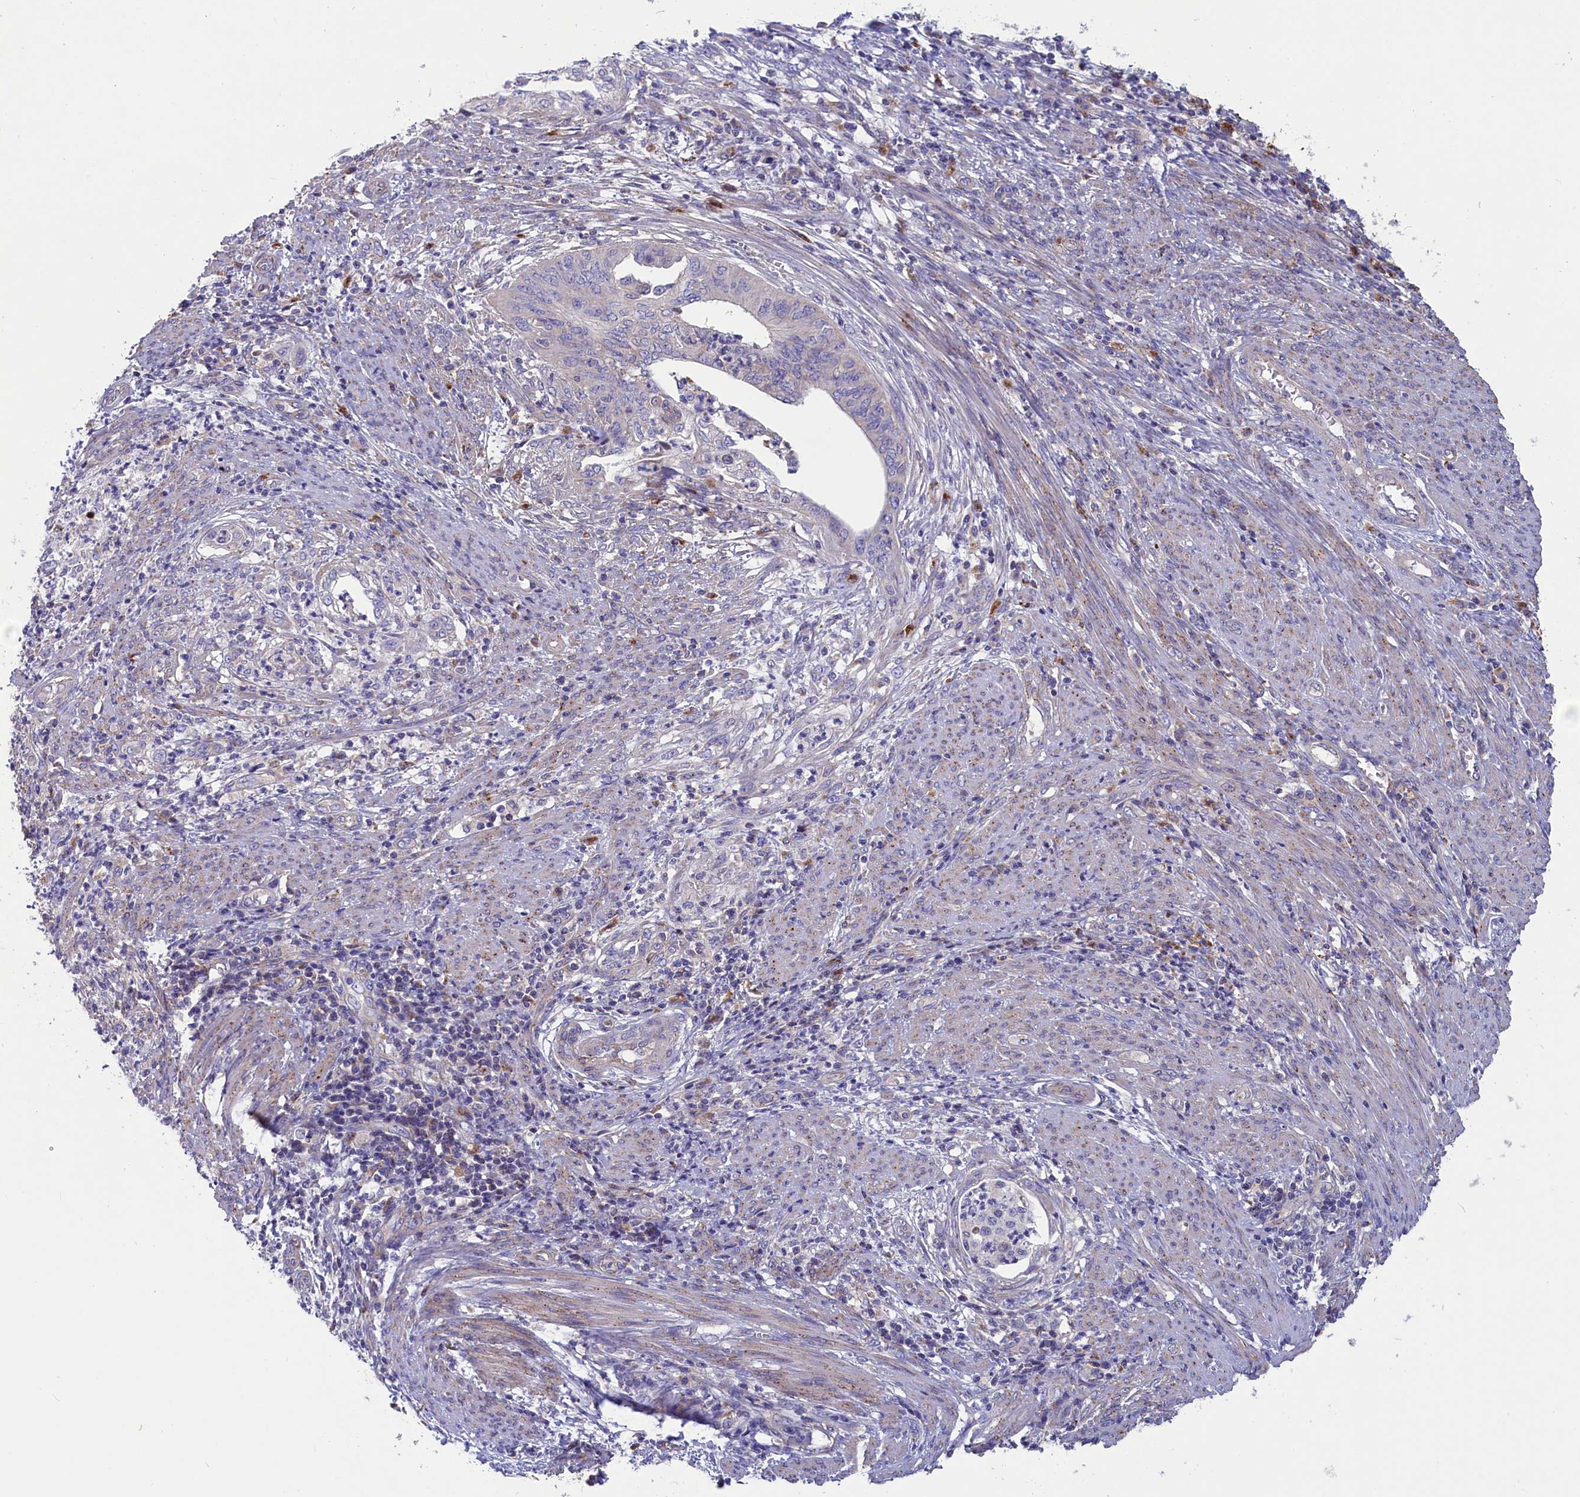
{"staining": {"intensity": "negative", "quantity": "none", "location": "none"}, "tissue": "endometrial cancer", "cell_type": "Tumor cells", "image_type": "cancer", "snomed": [{"axis": "morphology", "description": "Adenocarcinoma, NOS"}, {"axis": "topography", "description": "Endometrium"}], "caption": "Immunohistochemistry (IHC) micrograph of human adenocarcinoma (endometrial) stained for a protein (brown), which demonstrates no positivity in tumor cells.", "gene": "WDR6", "patient": {"sex": "female", "age": 68}}